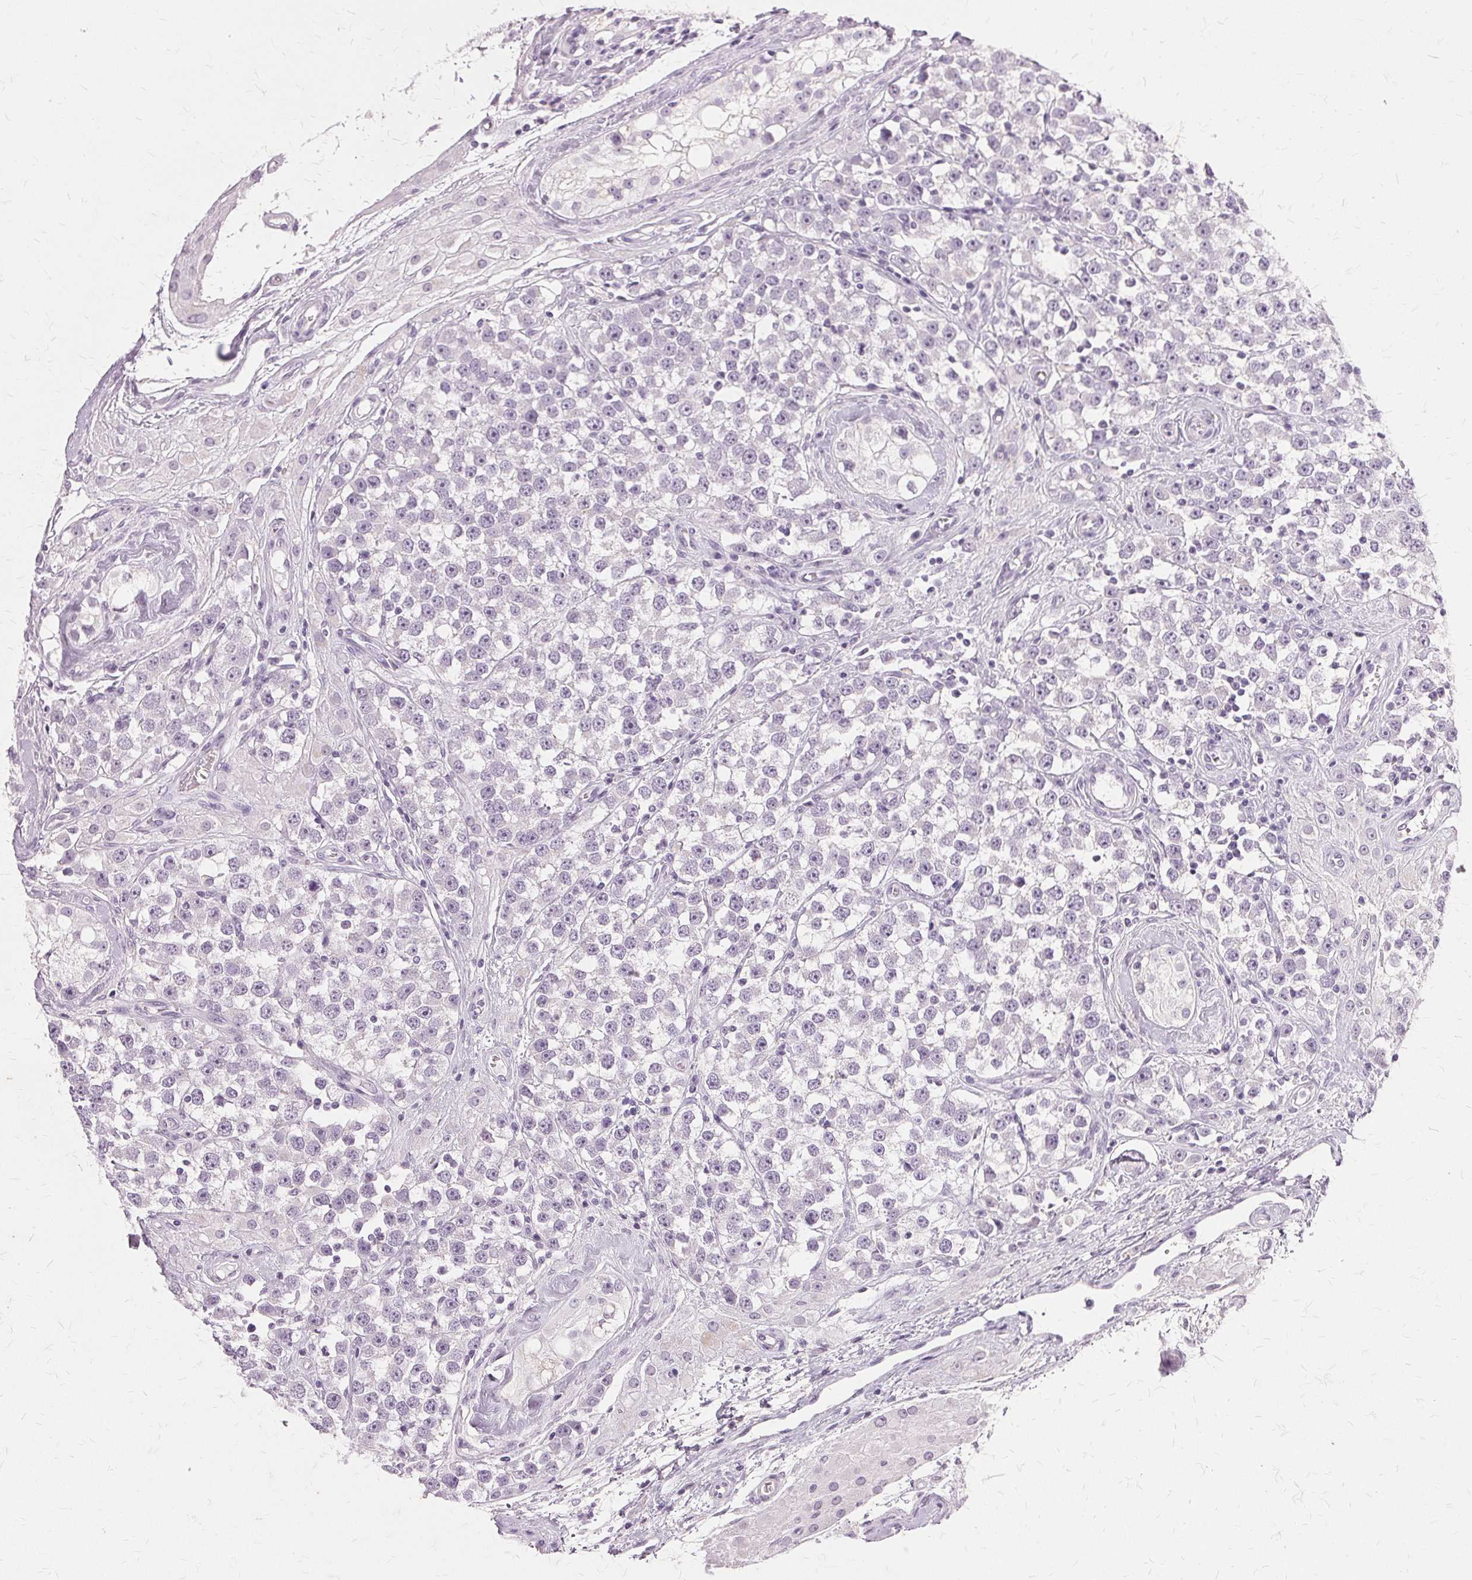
{"staining": {"intensity": "negative", "quantity": "none", "location": "none"}, "tissue": "testis cancer", "cell_type": "Tumor cells", "image_type": "cancer", "snomed": [{"axis": "morphology", "description": "Seminoma, NOS"}, {"axis": "topography", "description": "Testis"}], "caption": "Tumor cells are negative for brown protein staining in testis seminoma.", "gene": "SLC45A3", "patient": {"sex": "male", "age": 34}}